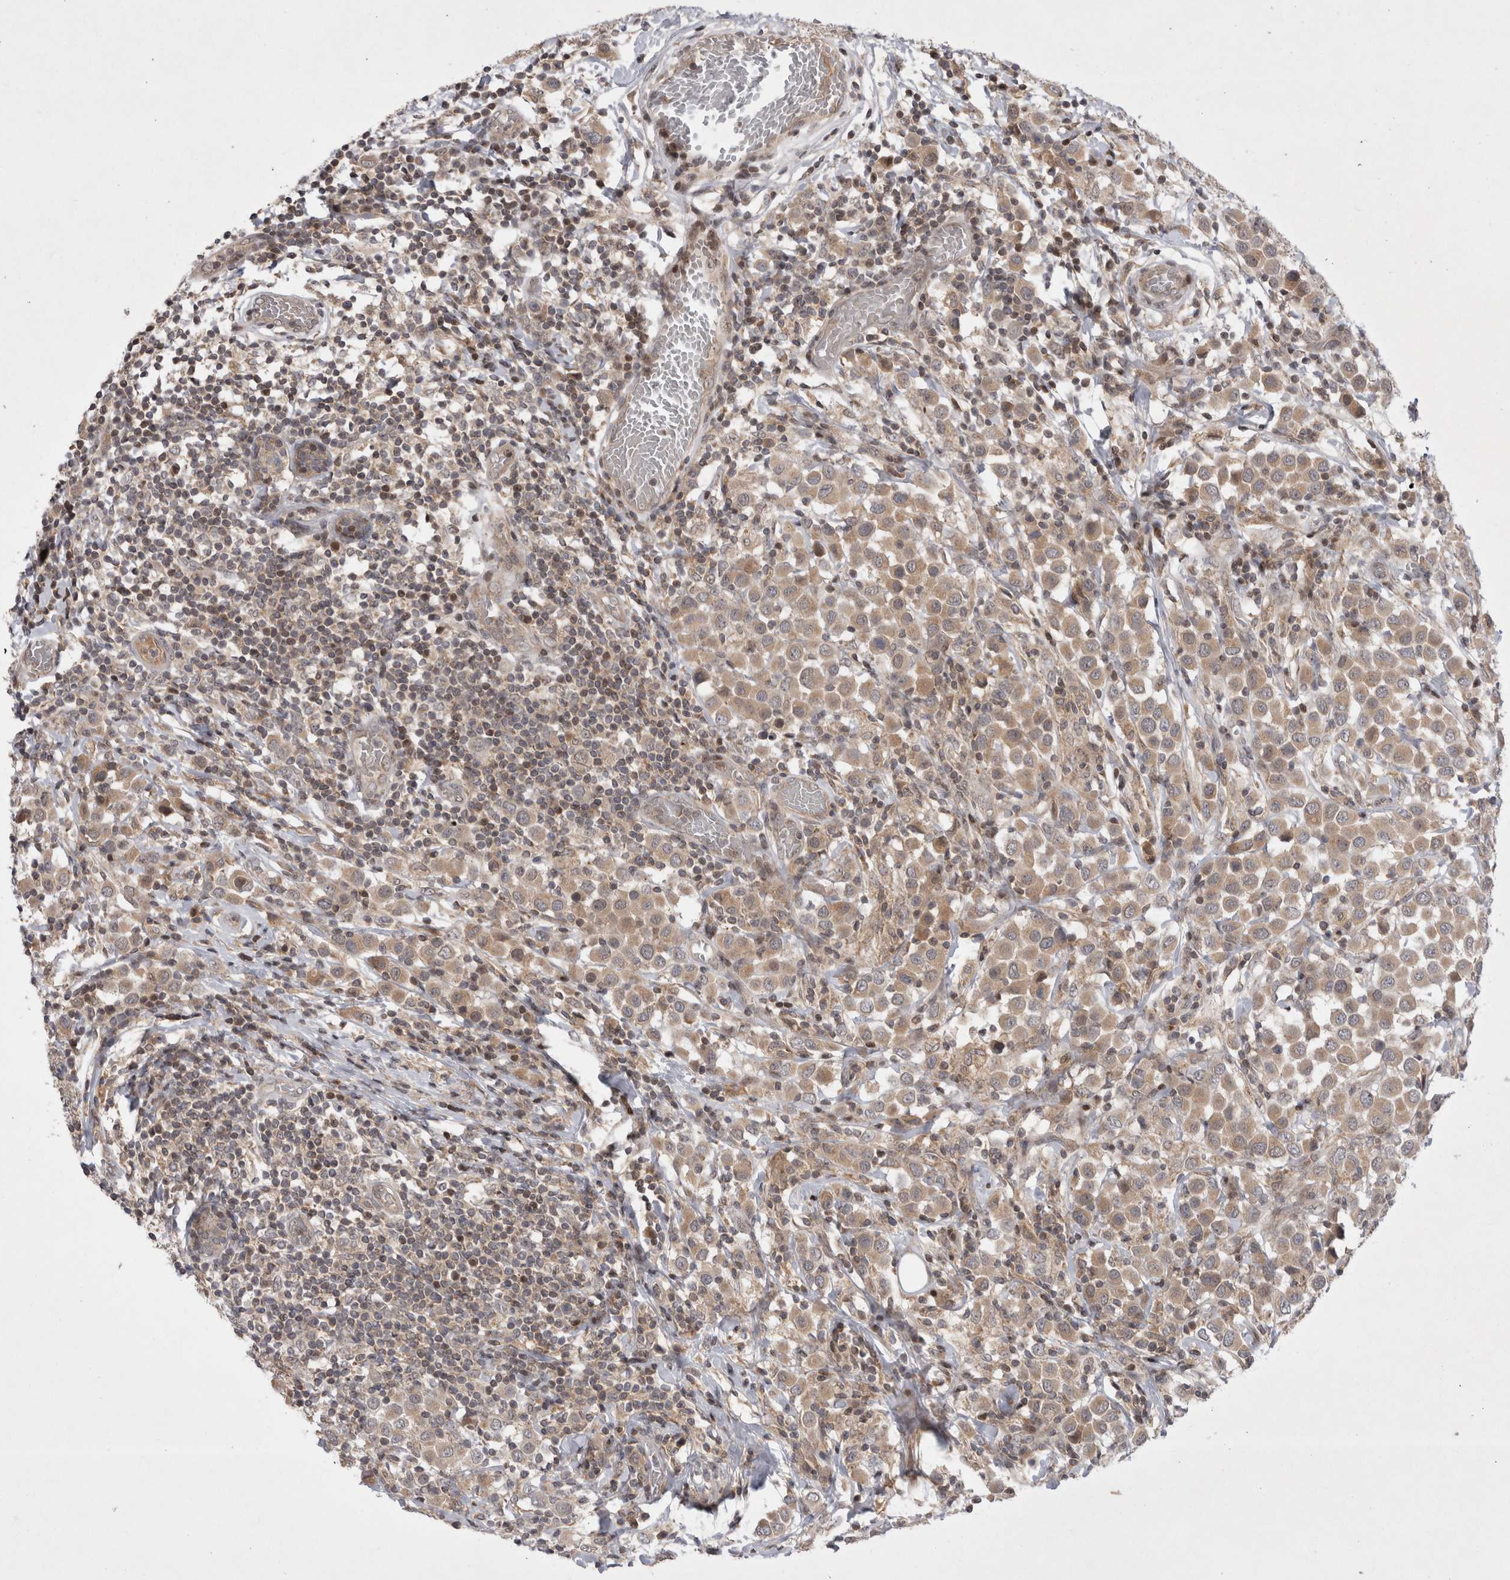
{"staining": {"intensity": "weak", "quantity": ">75%", "location": "cytoplasmic/membranous"}, "tissue": "breast cancer", "cell_type": "Tumor cells", "image_type": "cancer", "snomed": [{"axis": "morphology", "description": "Duct carcinoma"}, {"axis": "topography", "description": "Breast"}], "caption": "Brown immunohistochemical staining in human breast invasive ductal carcinoma demonstrates weak cytoplasmic/membranous staining in about >75% of tumor cells.", "gene": "PLEKHM1", "patient": {"sex": "female", "age": 61}}